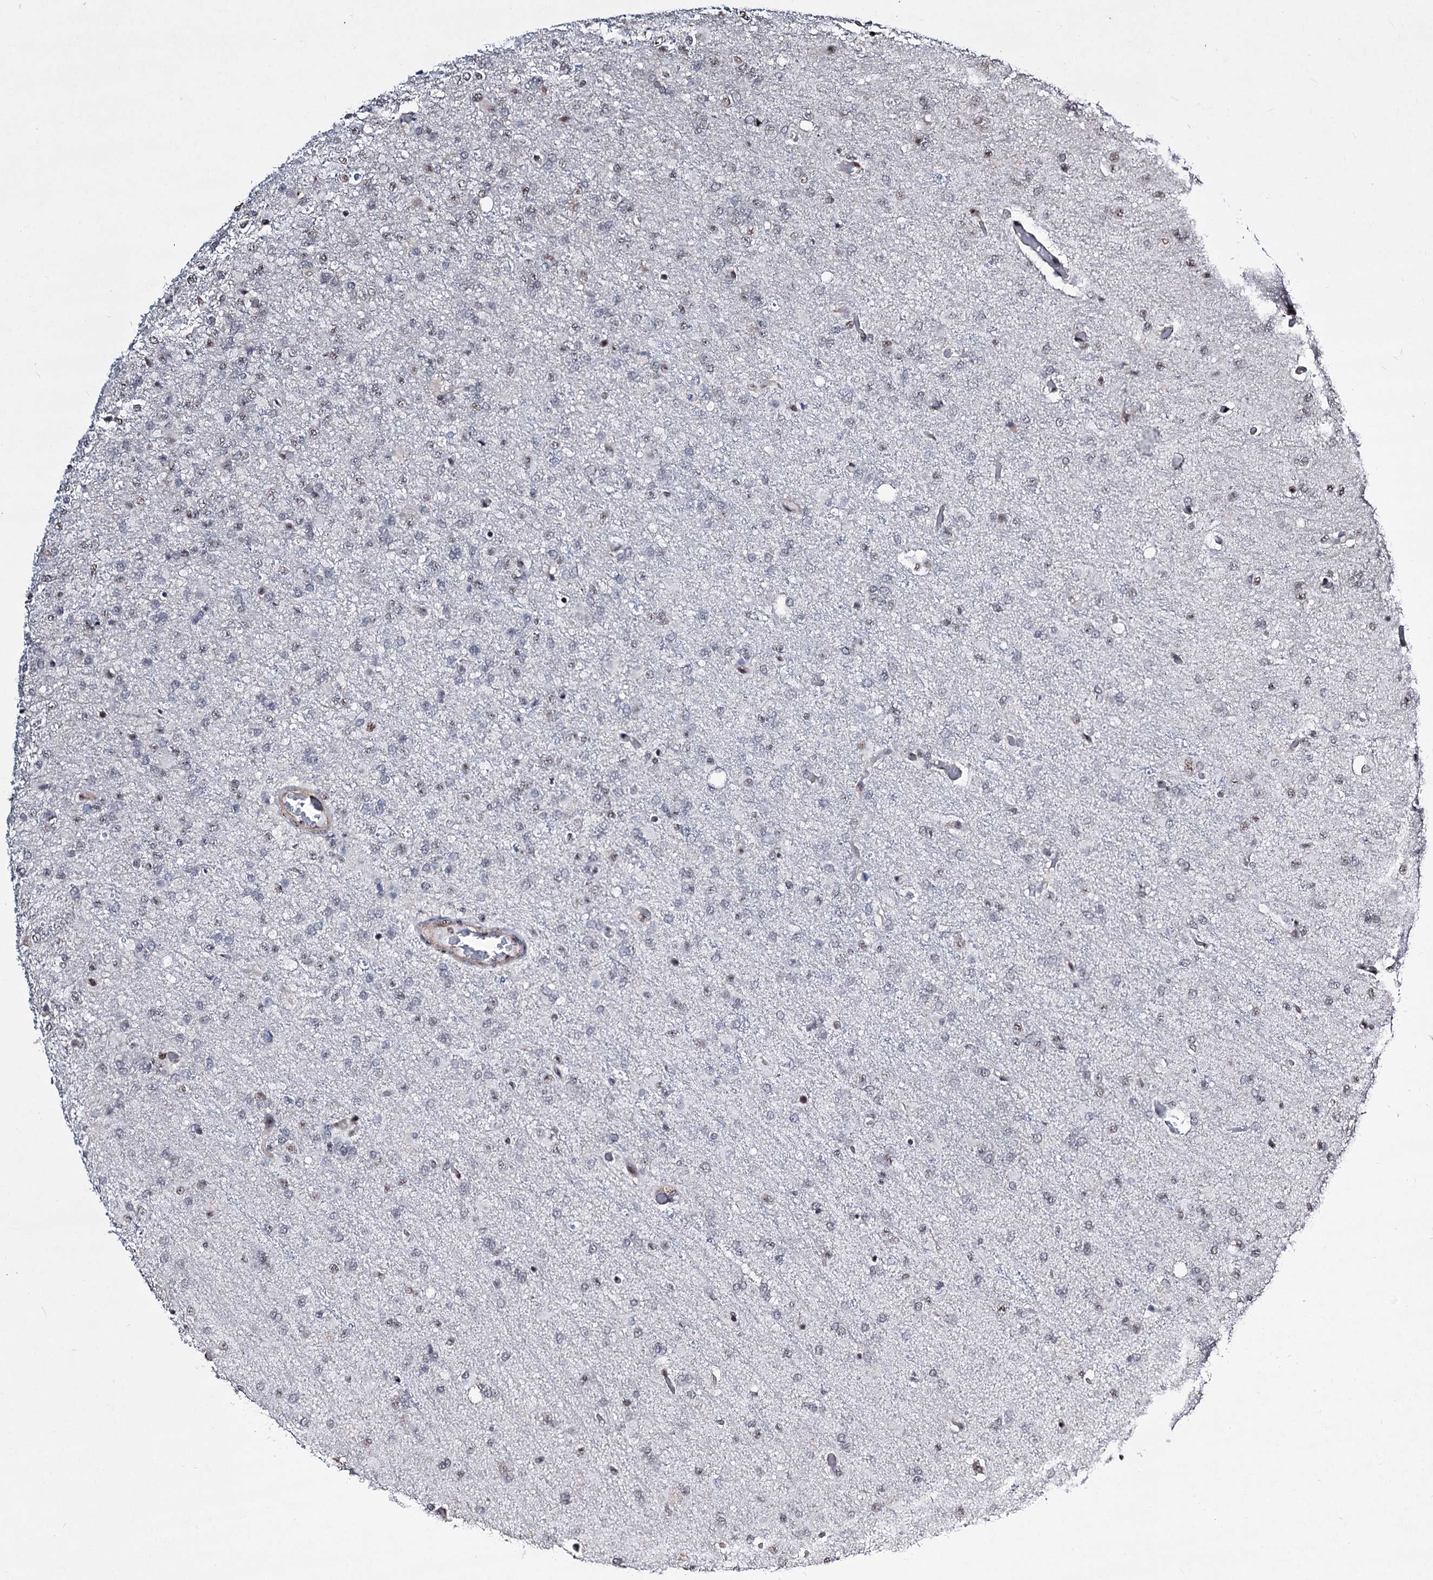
{"staining": {"intensity": "weak", "quantity": "<25%", "location": "nuclear"}, "tissue": "glioma", "cell_type": "Tumor cells", "image_type": "cancer", "snomed": [{"axis": "morphology", "description": "Glioma, malignant, High grade"}, {"axis": "topography", "description": "Brain"}], "caption": "Tumor cells are negative for brown protein staining in glioma. (Brightfield microscopy of DAB (3,3'-diaminobenzidine) immunohistochemistry at high magnification).", "gene": "CHMP7", "patient": {"sex": "female", "age": 74}}